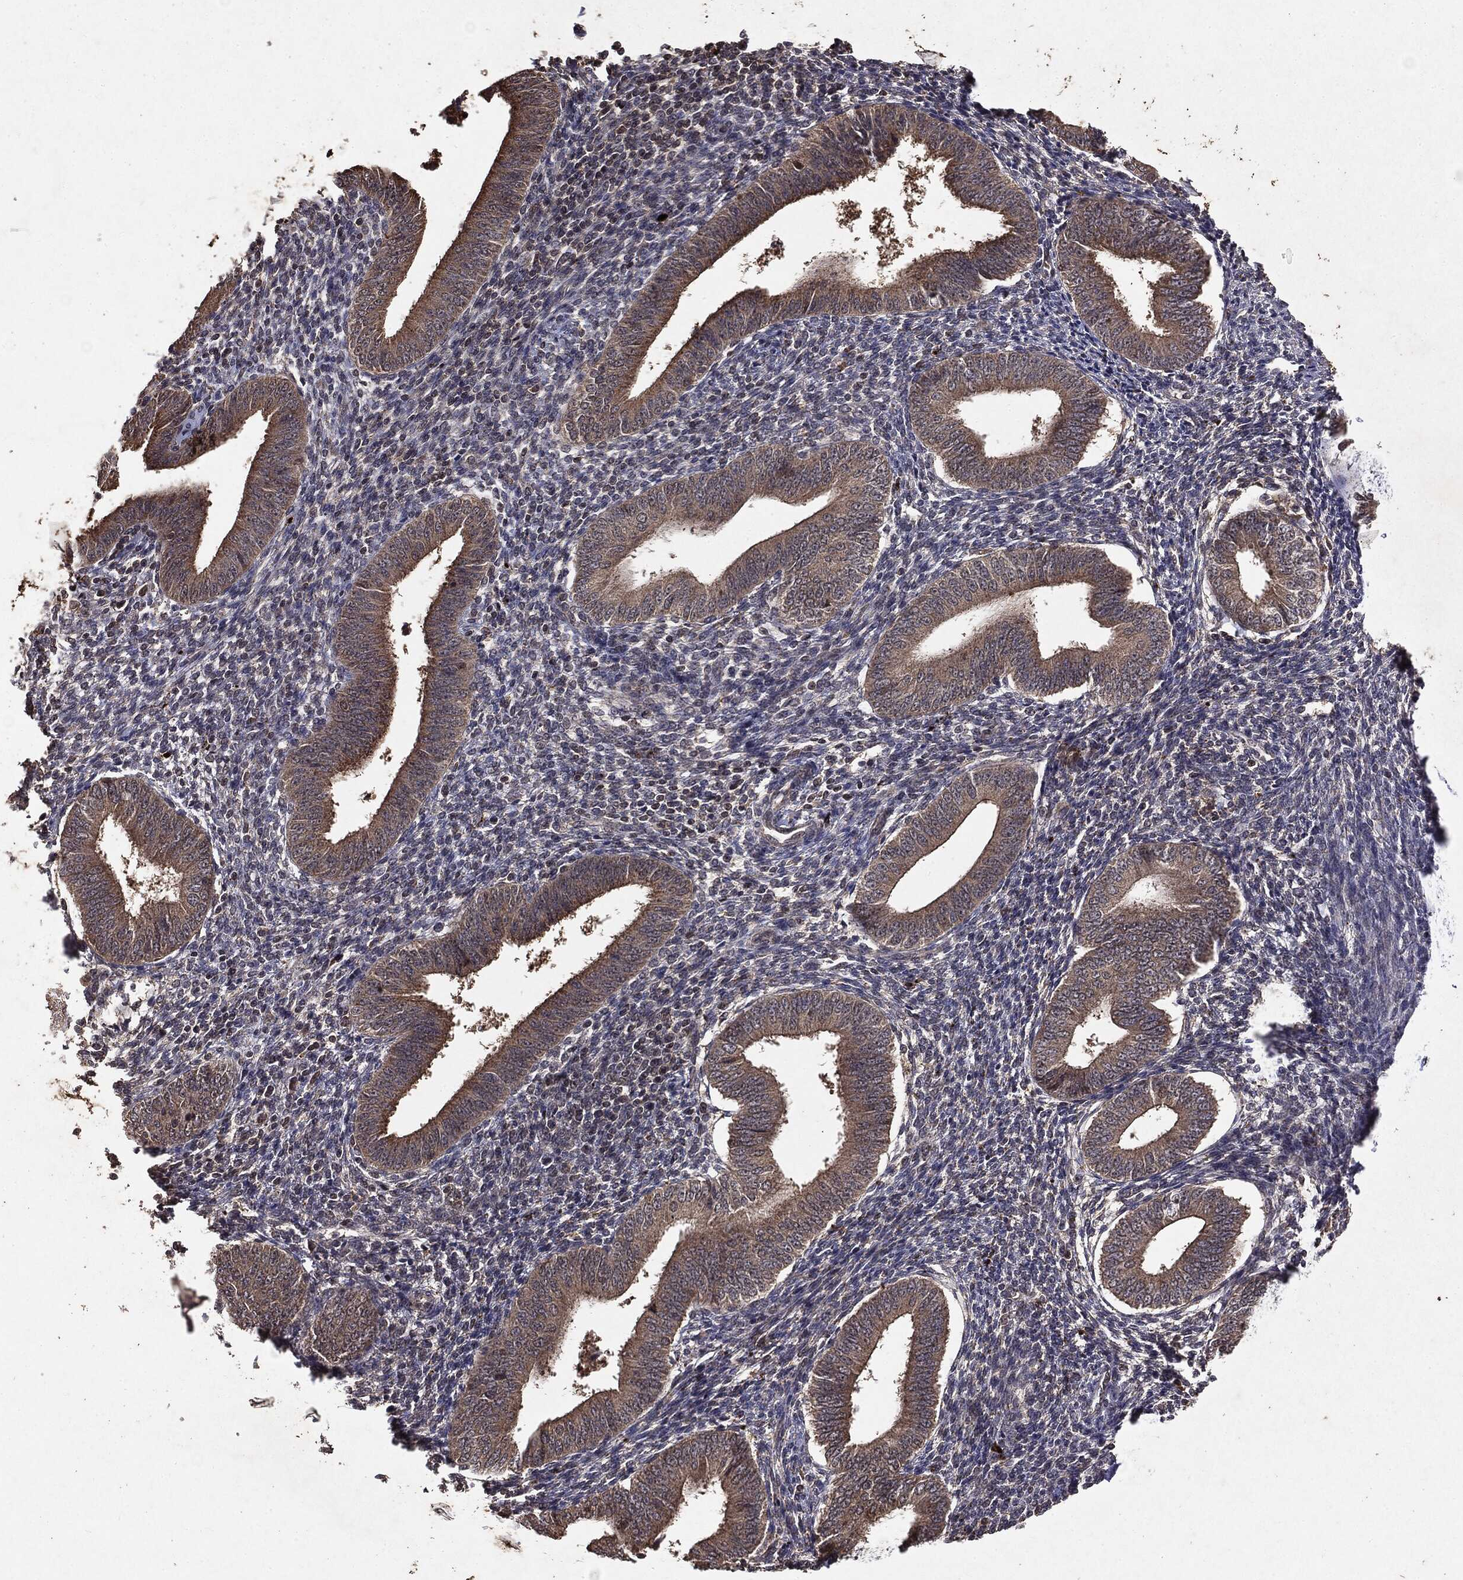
{"staining": {"intensity": "weak", "quantity": "<25%", "location": "cytoplasmic/membranous"}, "tissue": "endometrium", "cell_type": "Cells in endometrial stroma", "image_type": "normal", "snomed": [{"axis": "morphology", "description": "Normal tissue, NOS"}, {"axis": "topography", "description": "Endometrium"}], "caption": "The histopathology image exhibits no significant positivity in cells in endometrial stroma of endometrium. Nuclei are stained in blue.", "gene": "MTOR", "patient": {"sex": "female", "age": 39}}